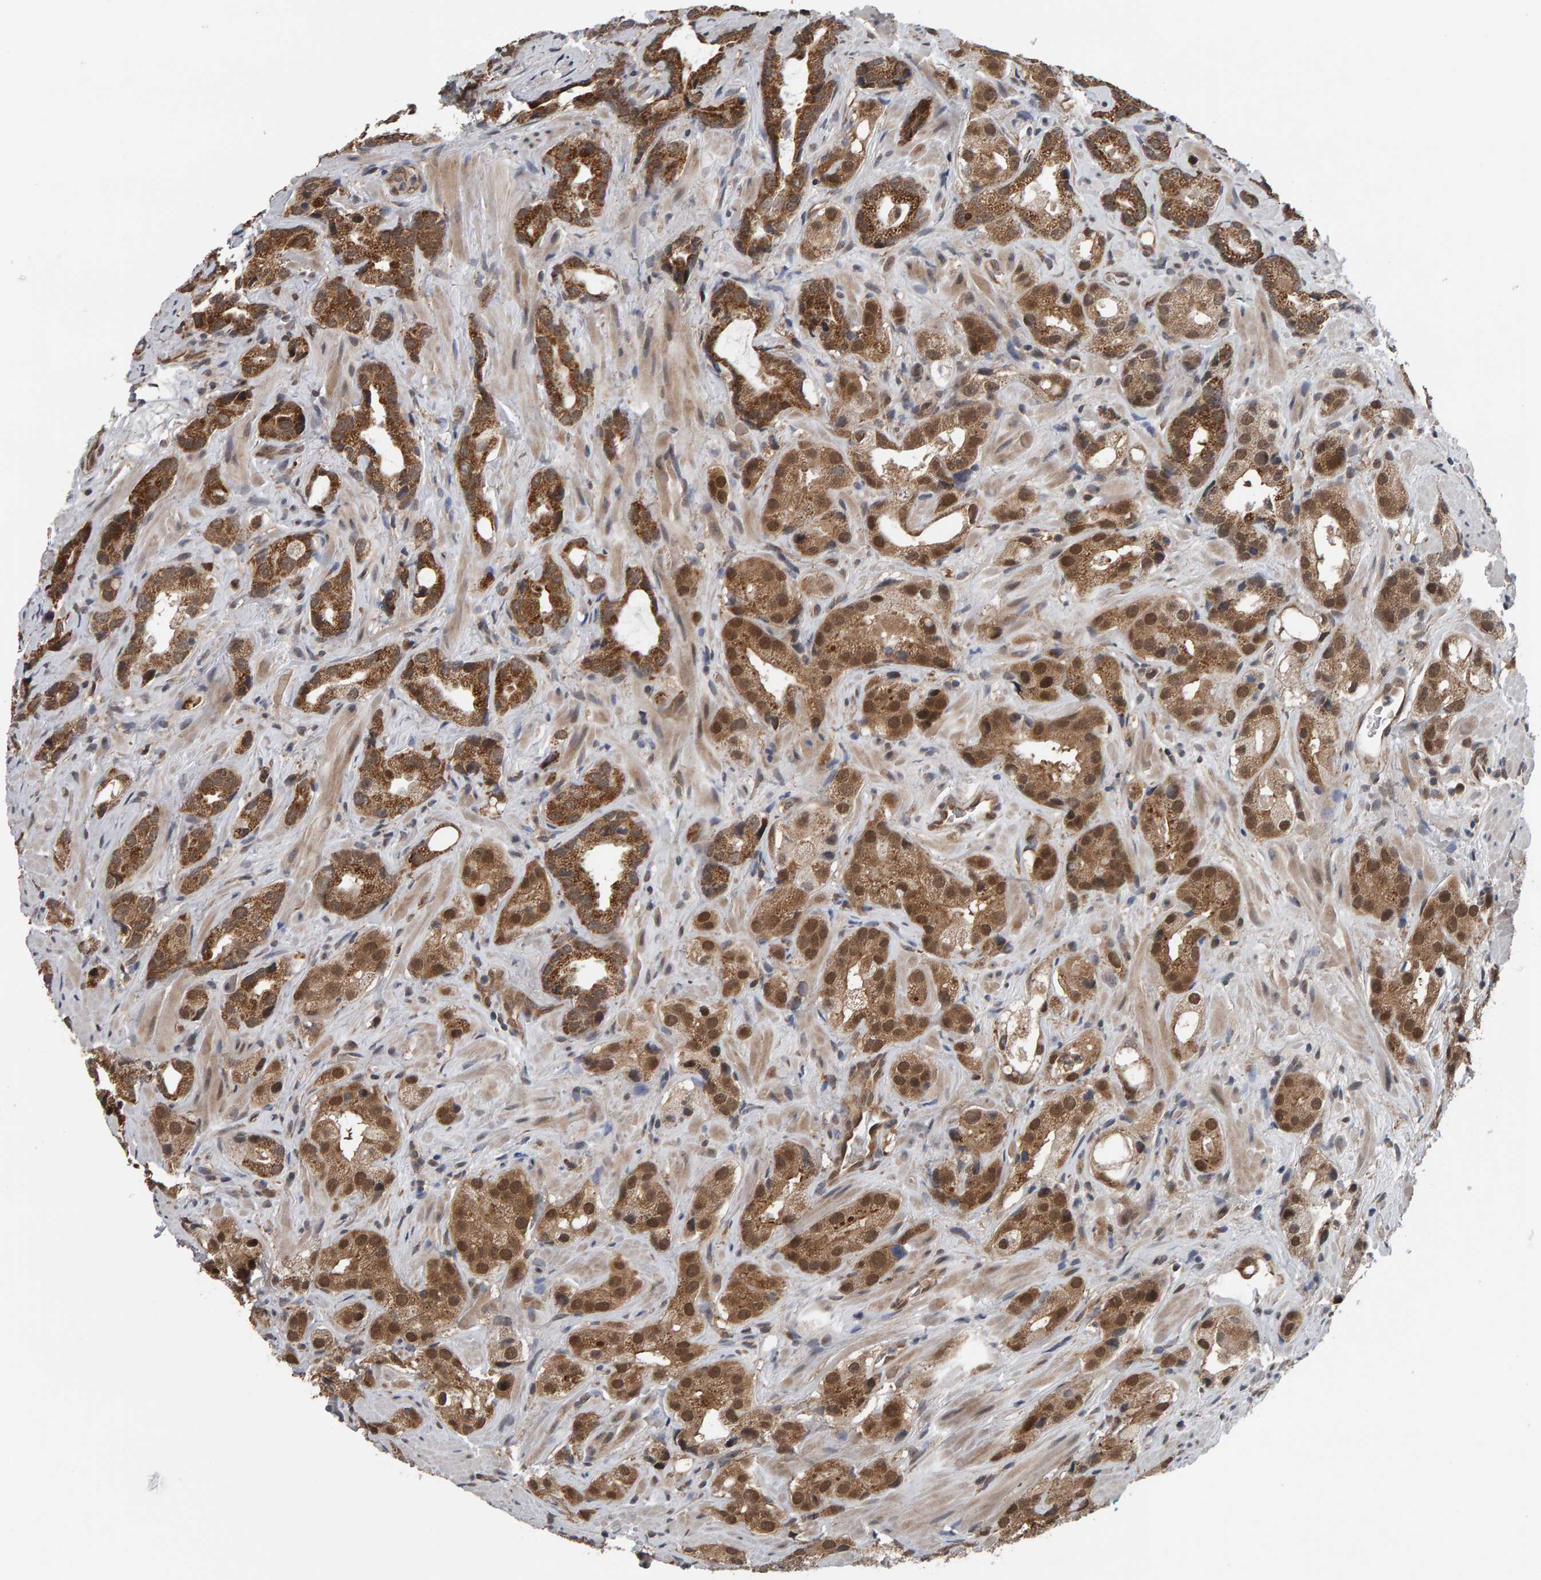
{"staining": {"intensity": "moderate", "quantity": ">75%", "location": "cytoplasmic/membranous,nuclear"}, "tissue": "prostate cancer", "cell_type": "Tumor cells", "image_type": "cancer", "snomed": [{"axis": "morphology", "description": "Adenocarcinoma, High grade"}, {"axis": "topography", "description": "Prostate"}], "caption": "Immunohistochemistry (IHC) photomicrograph of neoplastic tissue: prostate high-grade adenocarcinoma stained using immunohistochemistry exhibits medium levels of moderate protein expression localized specifically in the cytoplasmic/membranous and nuclear of tumor cells, appearing as a cytoplasmic/membranous and nuclear brown color.", "gene": "COASY", "patient": {"sex": "male", "age": 63}}